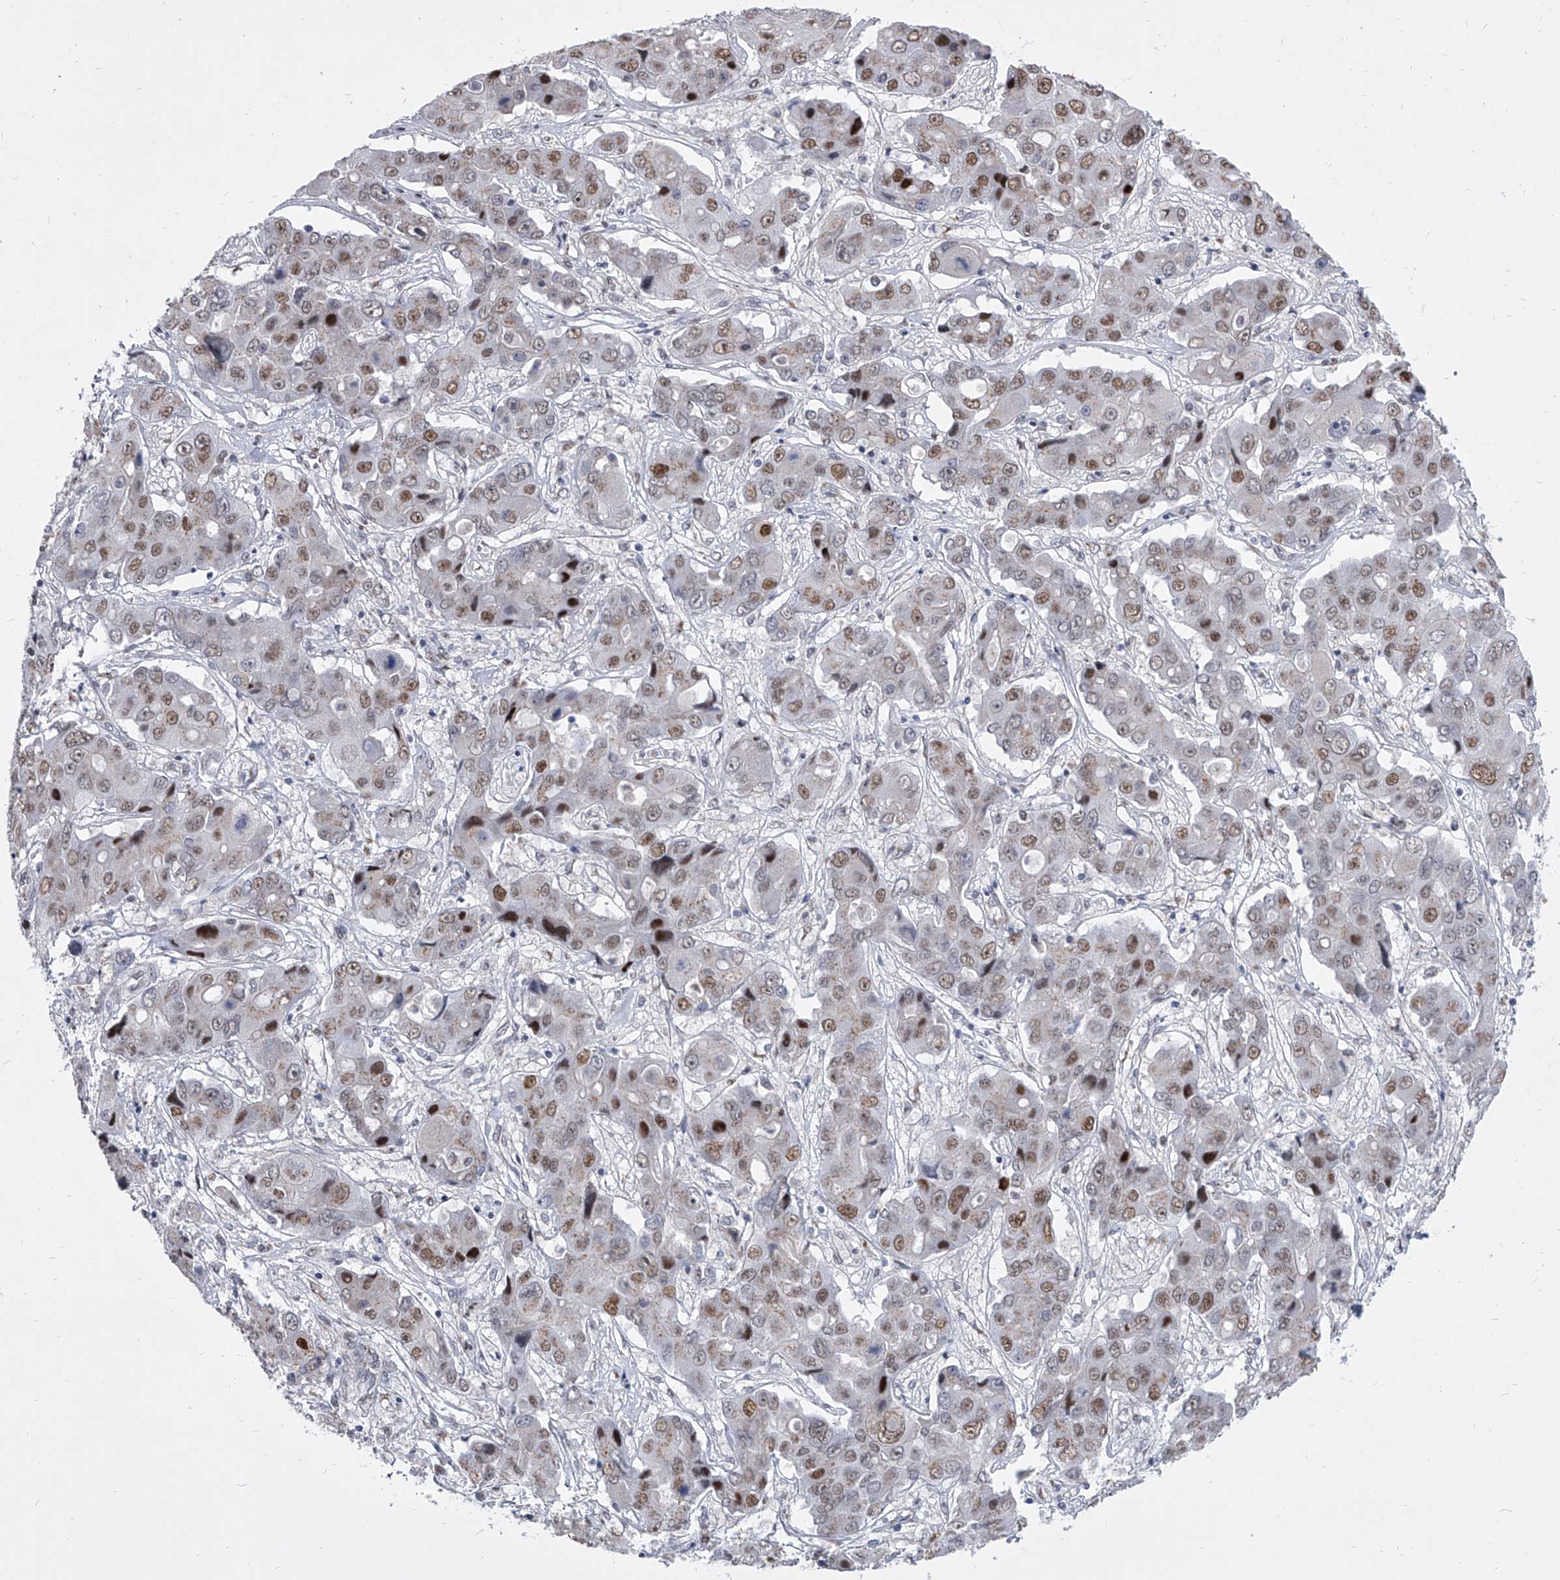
{"staining": {"intensity": "moderate", "quantity": ">75%", "location": "nuclear"}, "tissue": "liver cancer", "cell_type": "Tumor cells", "image_type": "cancer", "snomed": [{"axis": "morphology", "description": "Cholangiocarcinoma"}, {"axis": "topography", "description": "Liver"}], "caption": "High-magnification brightfield microscopy of liver cholangiocarcinoma stained with DAB (brown) and counterstained with hematoxylin (blue). tumor cells exhibit moderate nuclear positivity is present in approximately>75% of cells. (Brightfield microscopy of DAB IHC at high magnification).", "gene": "EVA1C", "patient": {"sex": "male", "age": 67}}